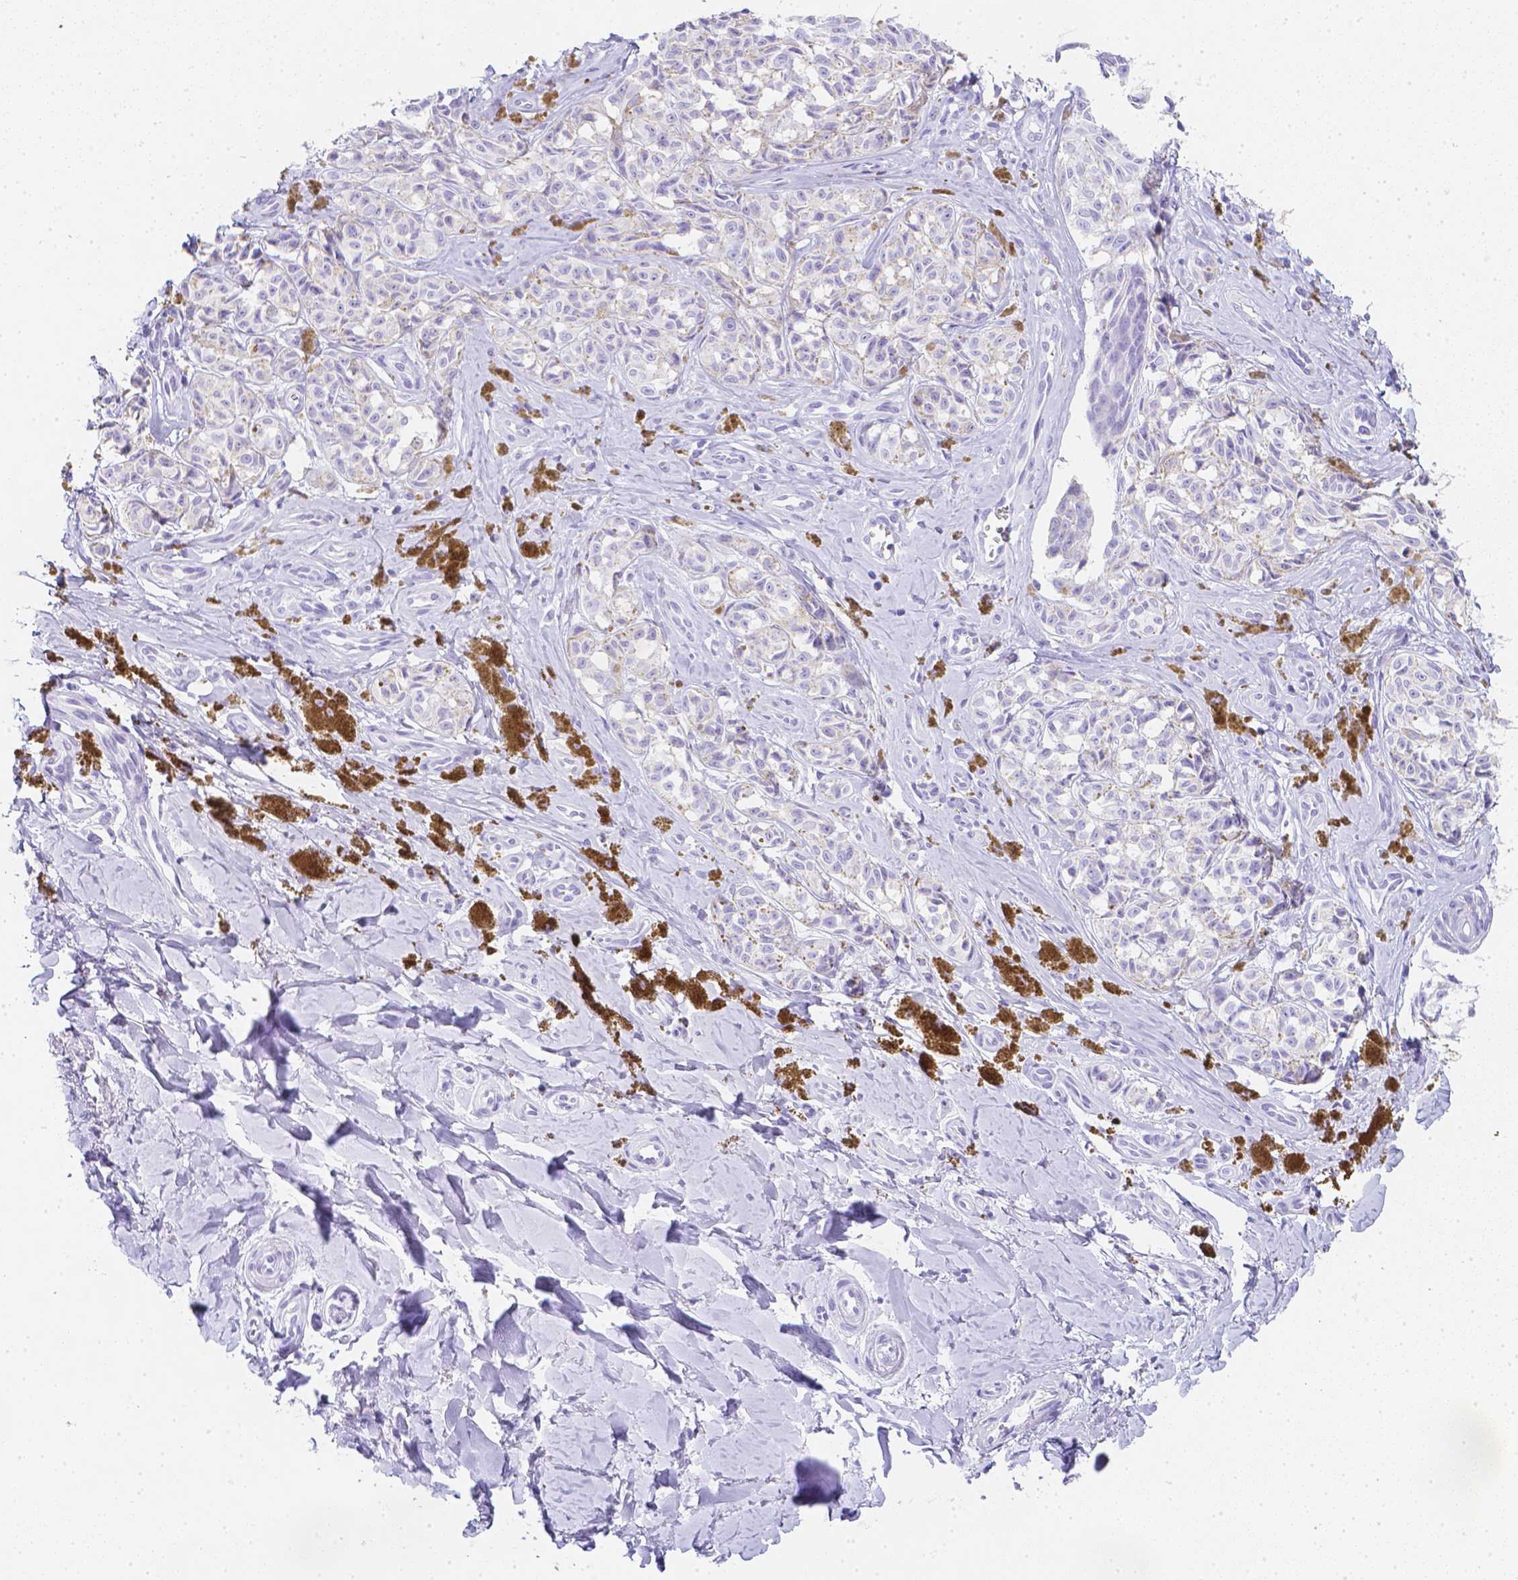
{"staining": {"intensity": "negative", "quantity": "none", "location": "none"}, "tissue": "melanoma", "cell_type": "Tumor cells", "image_type": "cancer", "snomed": [{"axis": "morphology", "description": "Malignant melanoma, NOS"}, {"axis": "topography", "description": "Skin"}], "caption": "Tumor cells are negative for protein expression in human malignant melanoma.", "gene": "LGALS4", "patient": {"sex": "female", "age": 65}}